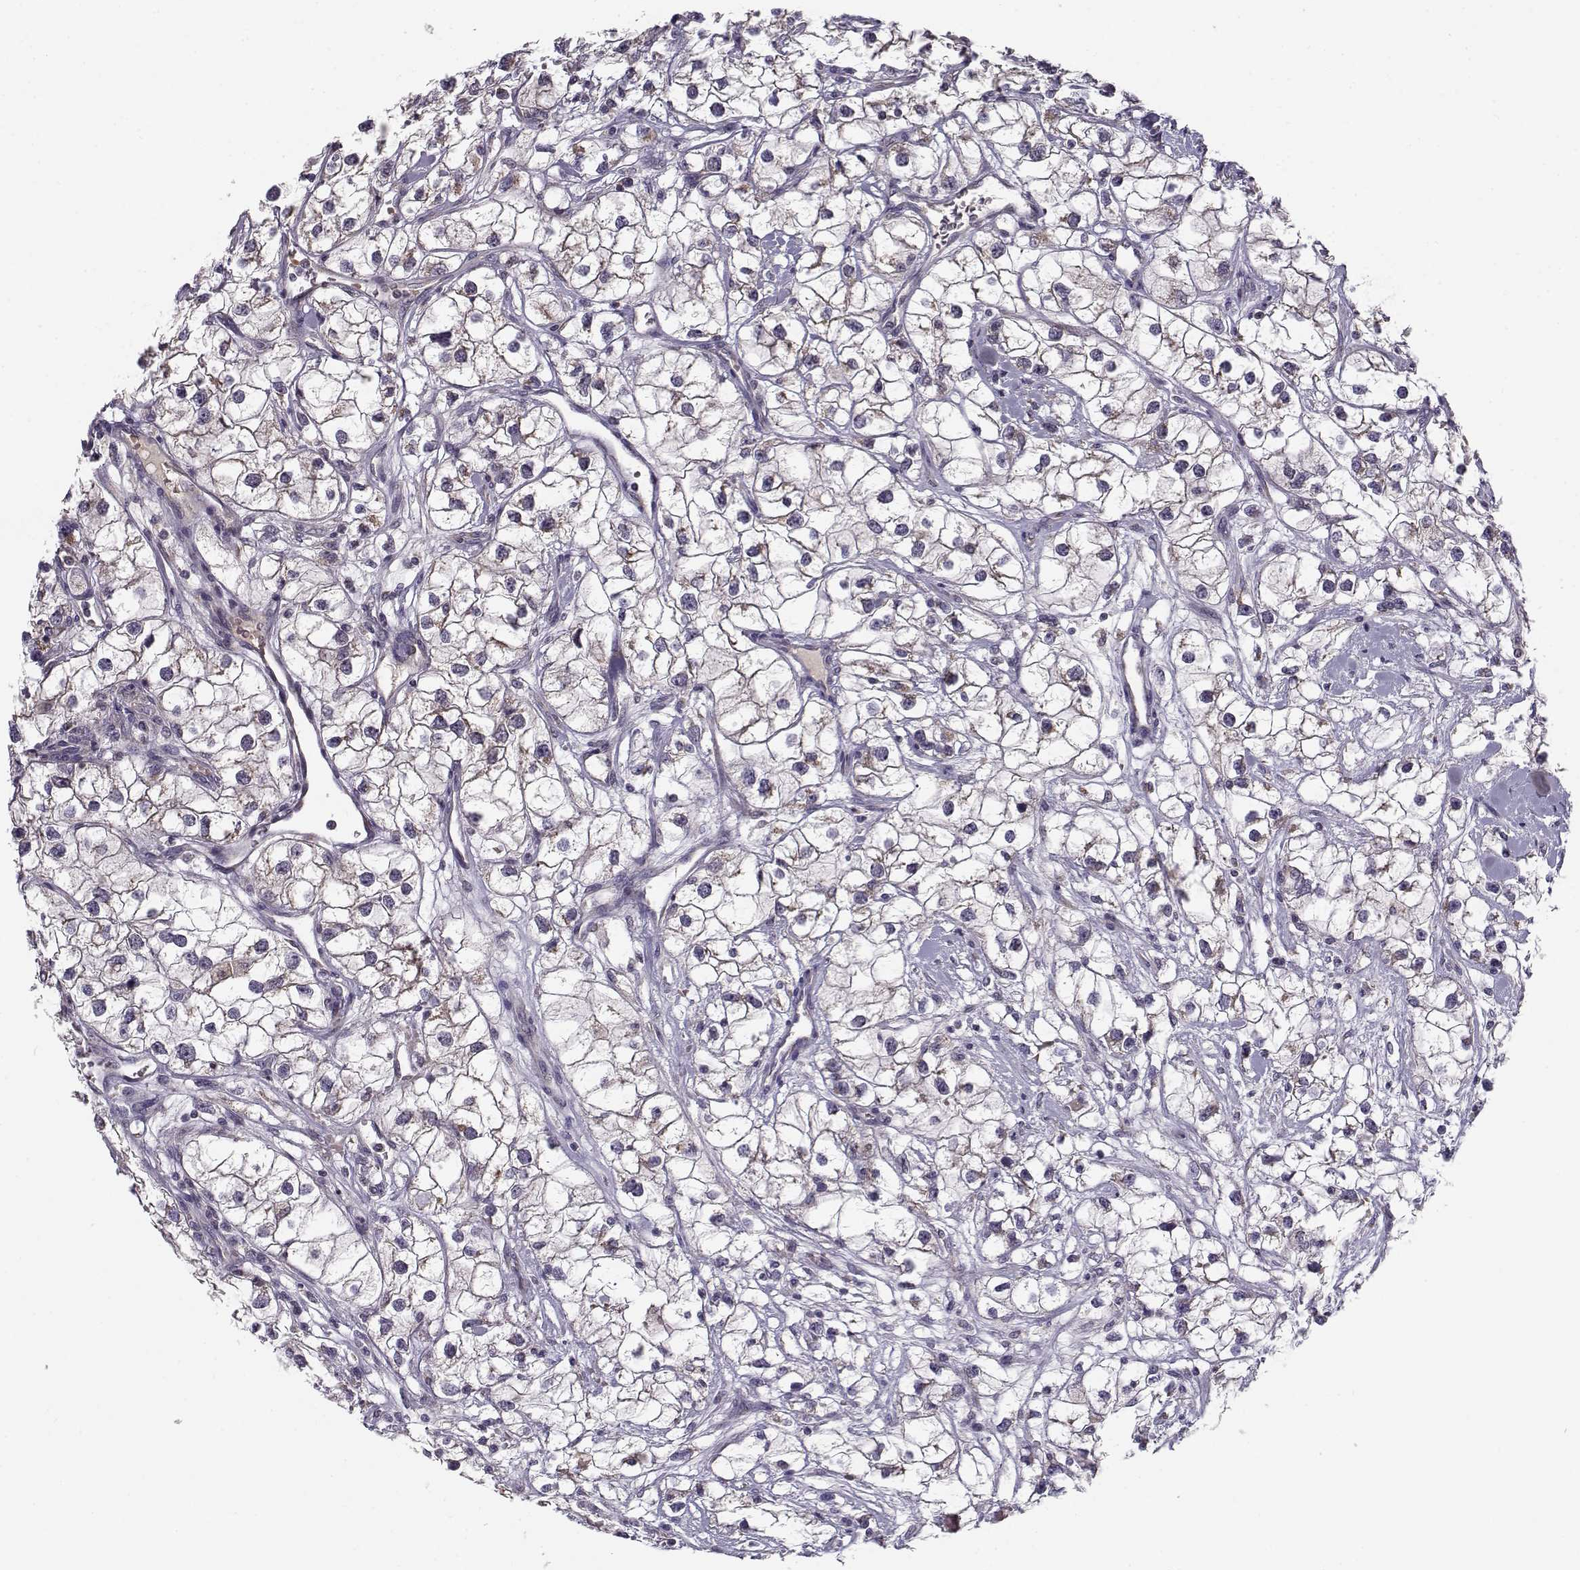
{"staining": {"intensity": "negative", "quantity": "none", "location": "none"}, "tissue": "renal cancer", "cell_type": "Tumor cells", "image_type": "cancer", "snomed": [{"axis": "morphology", "description": "Adenocarcinoma, NOS"}, {"axis": "topography", "description": "Kidney"}], "caption": "This is an immunohistochemistry (IHC) image of renal cancer. There is no expression in tumor cells.", "gene": "SLC4A5", "patient": {"sex": "male", "age": 59}}